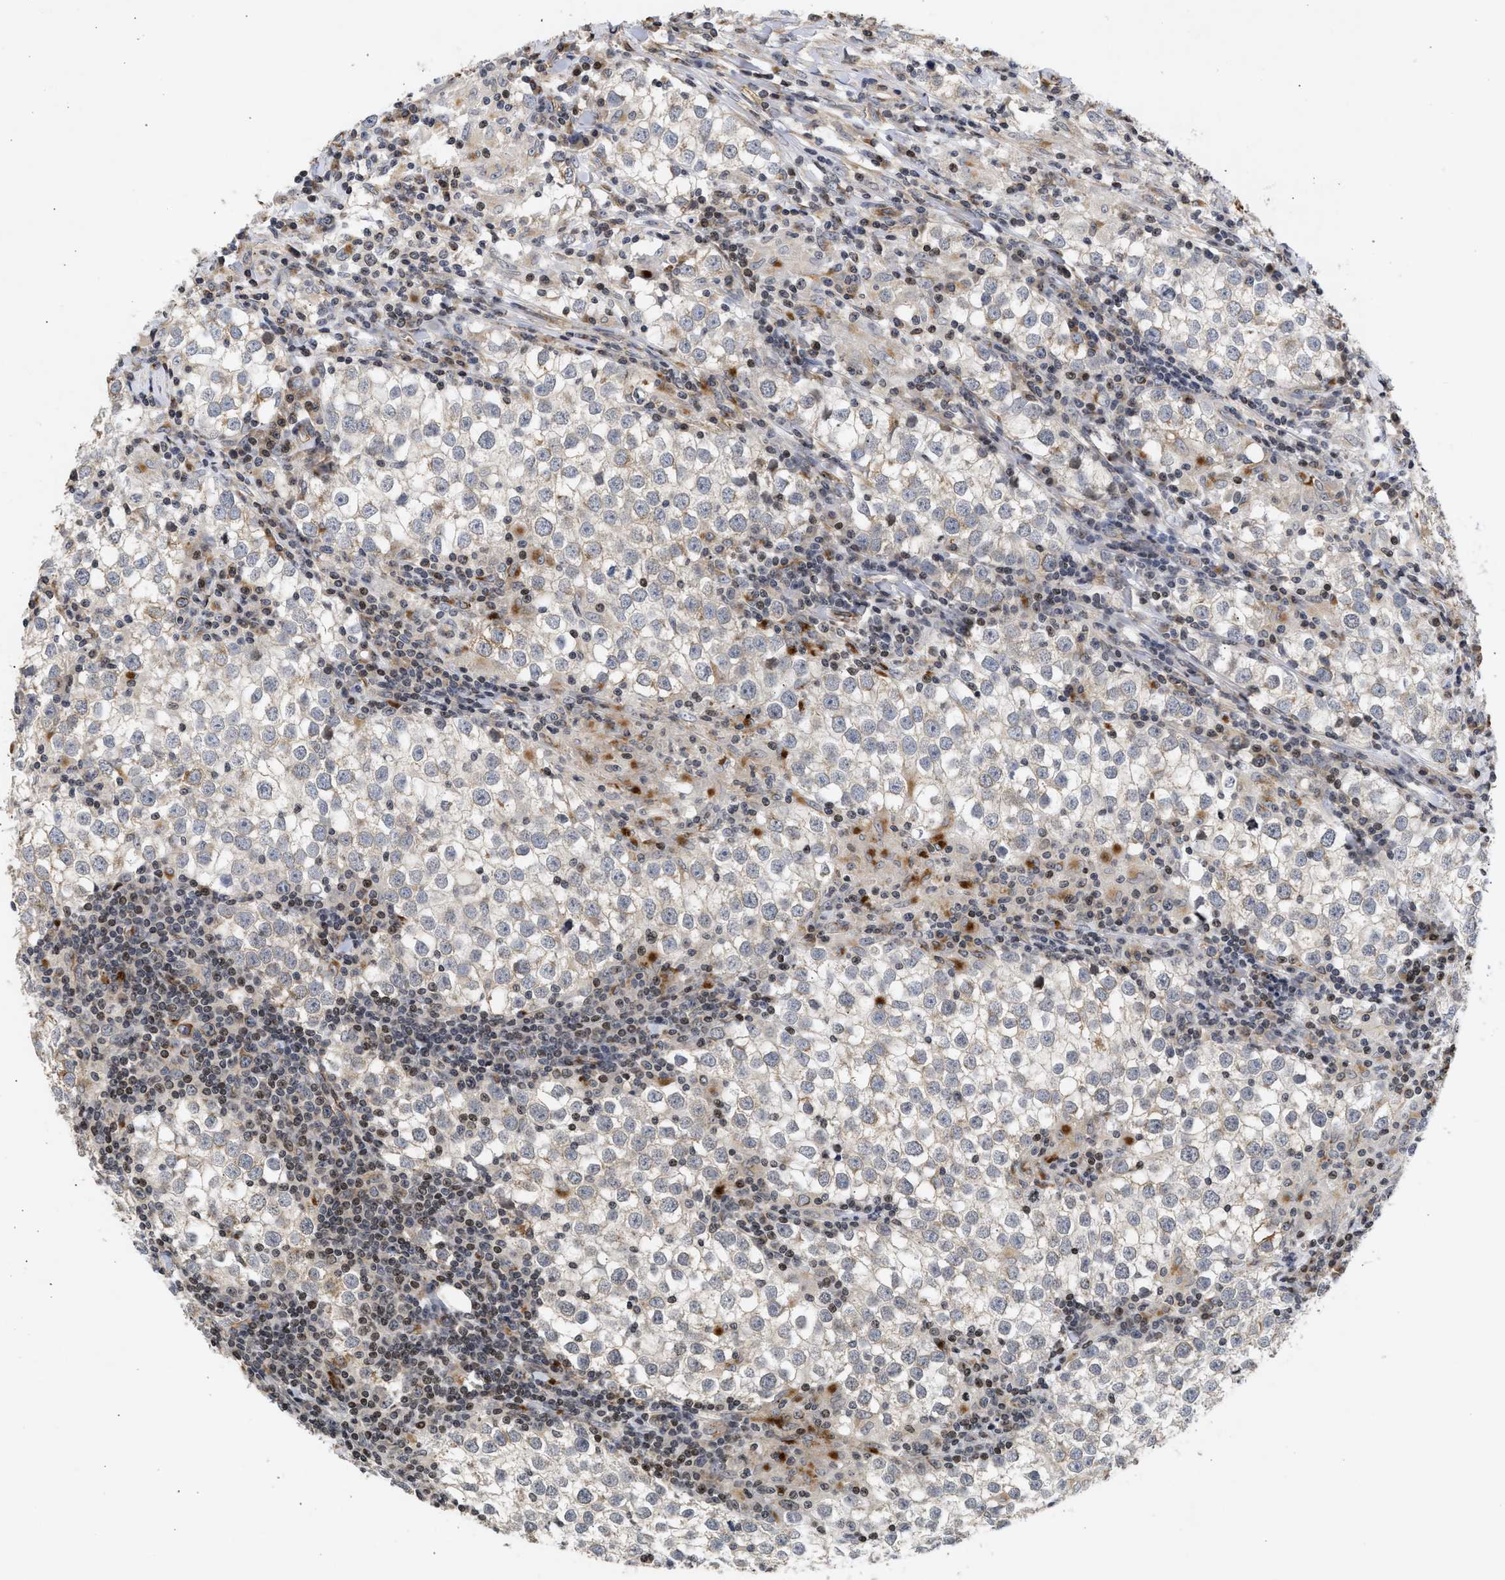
{"staining": {"intensity": "weak", "quantity": "<25%", "location": "cytoplasmic/membranous"}, "tissue": "testis cancer", "cell_type": "Tumor cells", "image_type": "cancer", "snomed": [{"axis": "morphology", "description": "Seminoma, NOS"}, {"axis": "morphology", "description": "Carcinoma, Embryonal, NOS"}, {"axis": "topography", "description": "Testis"}], "caption": "Human testis cancer (embryonal carcinoma) stained for a protein using IHC exhibits no positivity in tumor cells.", "gene": "ENSG00000142539", "patient": {"sex": "male", "age": 36}}